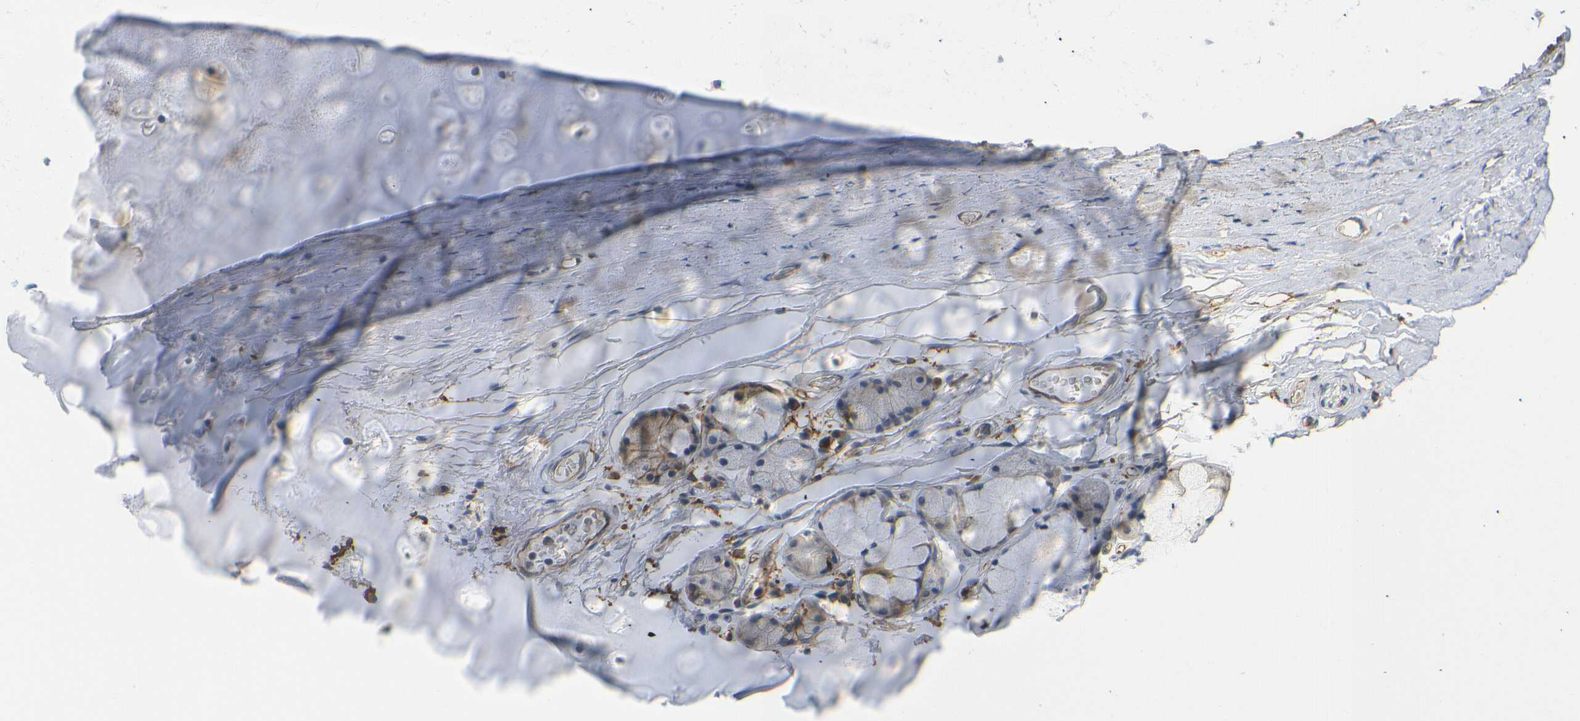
{"staining": {"intensity": "negative", "quantity": "none", "location": "none"}, "tissue": "adipose tissue", "cell_type": "Adipocytes", "image_type": "normal", "snomed": [{"axis": "morphology", "description": "Normal tissue, NOS"}, {"axis": "topography", "description": "Cartilage tissue"}, {"axis": "topography", "description": "Bronchus"}], "caption": "A high-resolution image shows IHC staining of unremarkable adipose tissue, which reveals no significant staining in adipocytes.", "gene": "HLA", "patient": {"sex": "female", "age": 73}}